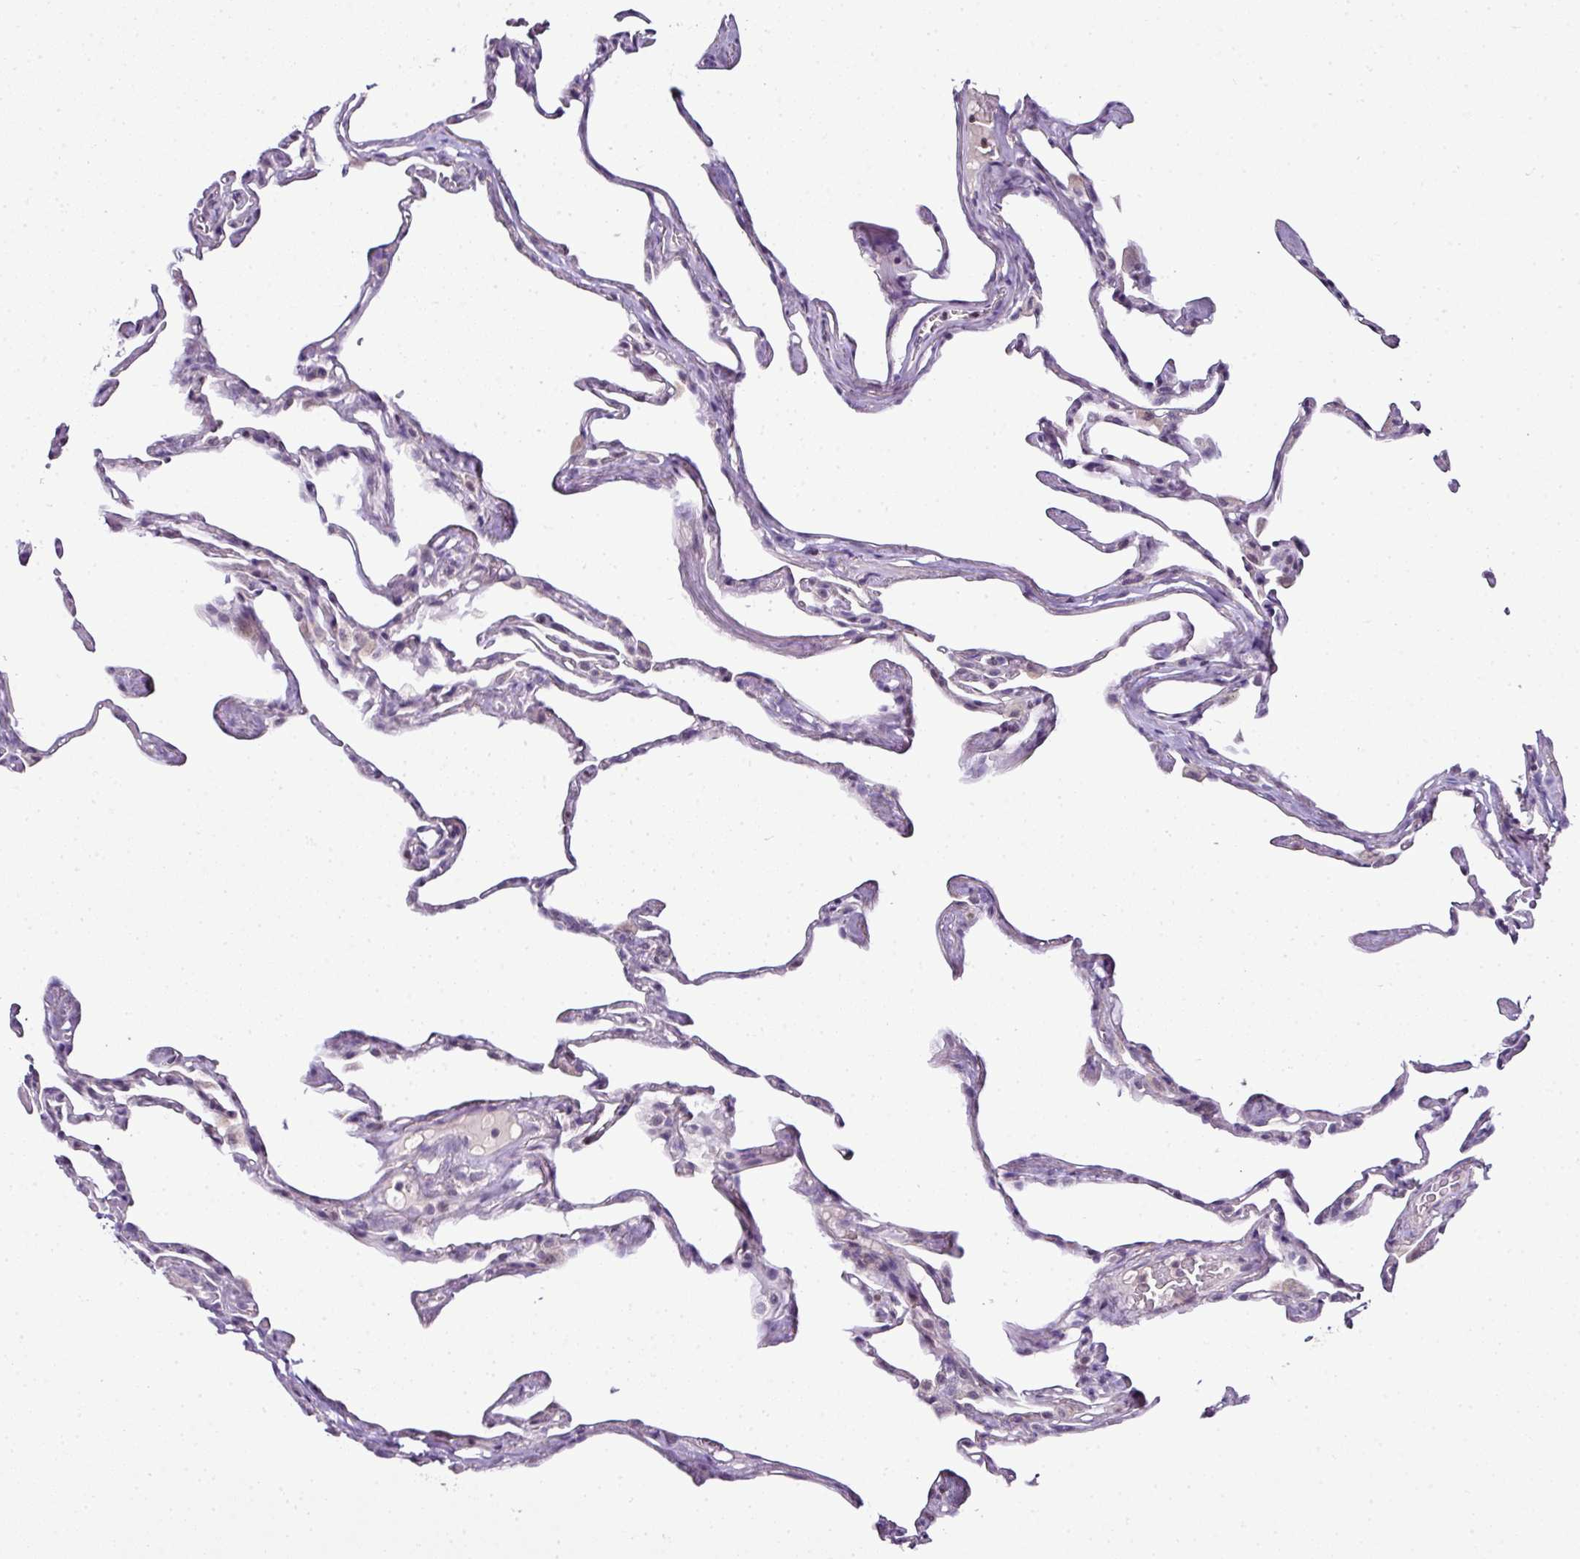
{"staining": {"intensity": "negative", "quantity": "none", "location": "none"}, "tissue": "lung", "cell_type": "Alveolar cells", "image_type": "normal", "snomed": [{"axis": "morphology", "description": "Normal tissue, NOS"}, {"axis": "topography", "description": "Lung"}], "caption": "DAB (3,3'-diaminobenzidine) immunohistochemical staining of unremarkable human lung exhibits no significant staining in alveolar cells. (DAB immunohistochemistry with hematoxylin counter stain).", "gene": "TEX30", "patient": {"sex": "male", "age": 65}}